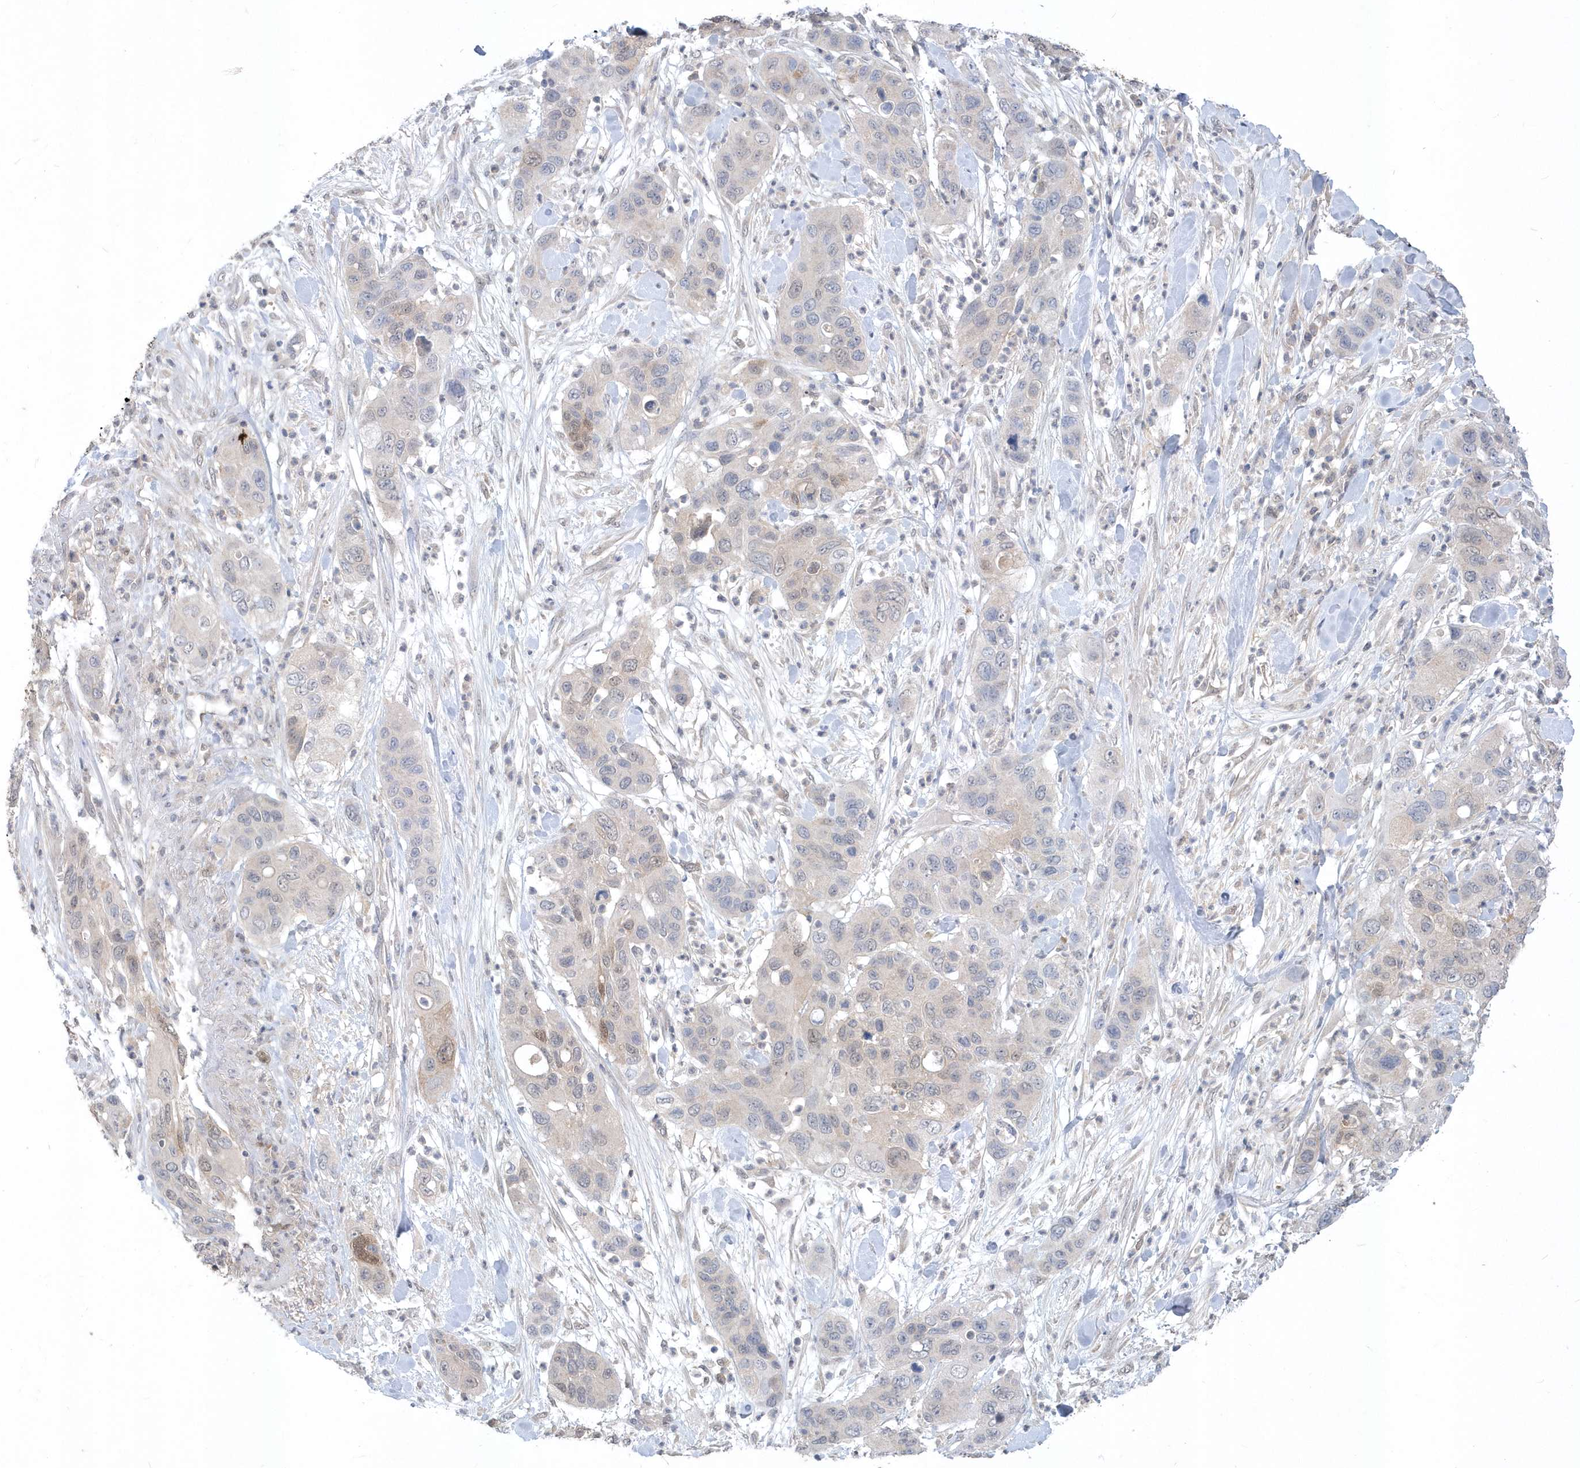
{"staining": {"intensity": "weak", "quantity": "25%-75%", "location": "cytoplasmic/membranous,nuclear"}, "tissue": "pancreatic cancer", "cell_type": "Tumor cells", "image_type": "cancer", "snomed": [{"axis": "morphology", "description": "Adenocarcinoma, NOS"}, {"axis": "topography", "description": "Pancreas"}], "caption": "The image displays staining of pancreatic adenocarcinoma, revealing weak cytoplasmic/membranous and nuclear protein expression (brown color) within tumor cells.", "gene": "AKR7A2", "patient": {"sex": "female", "age": 71}}